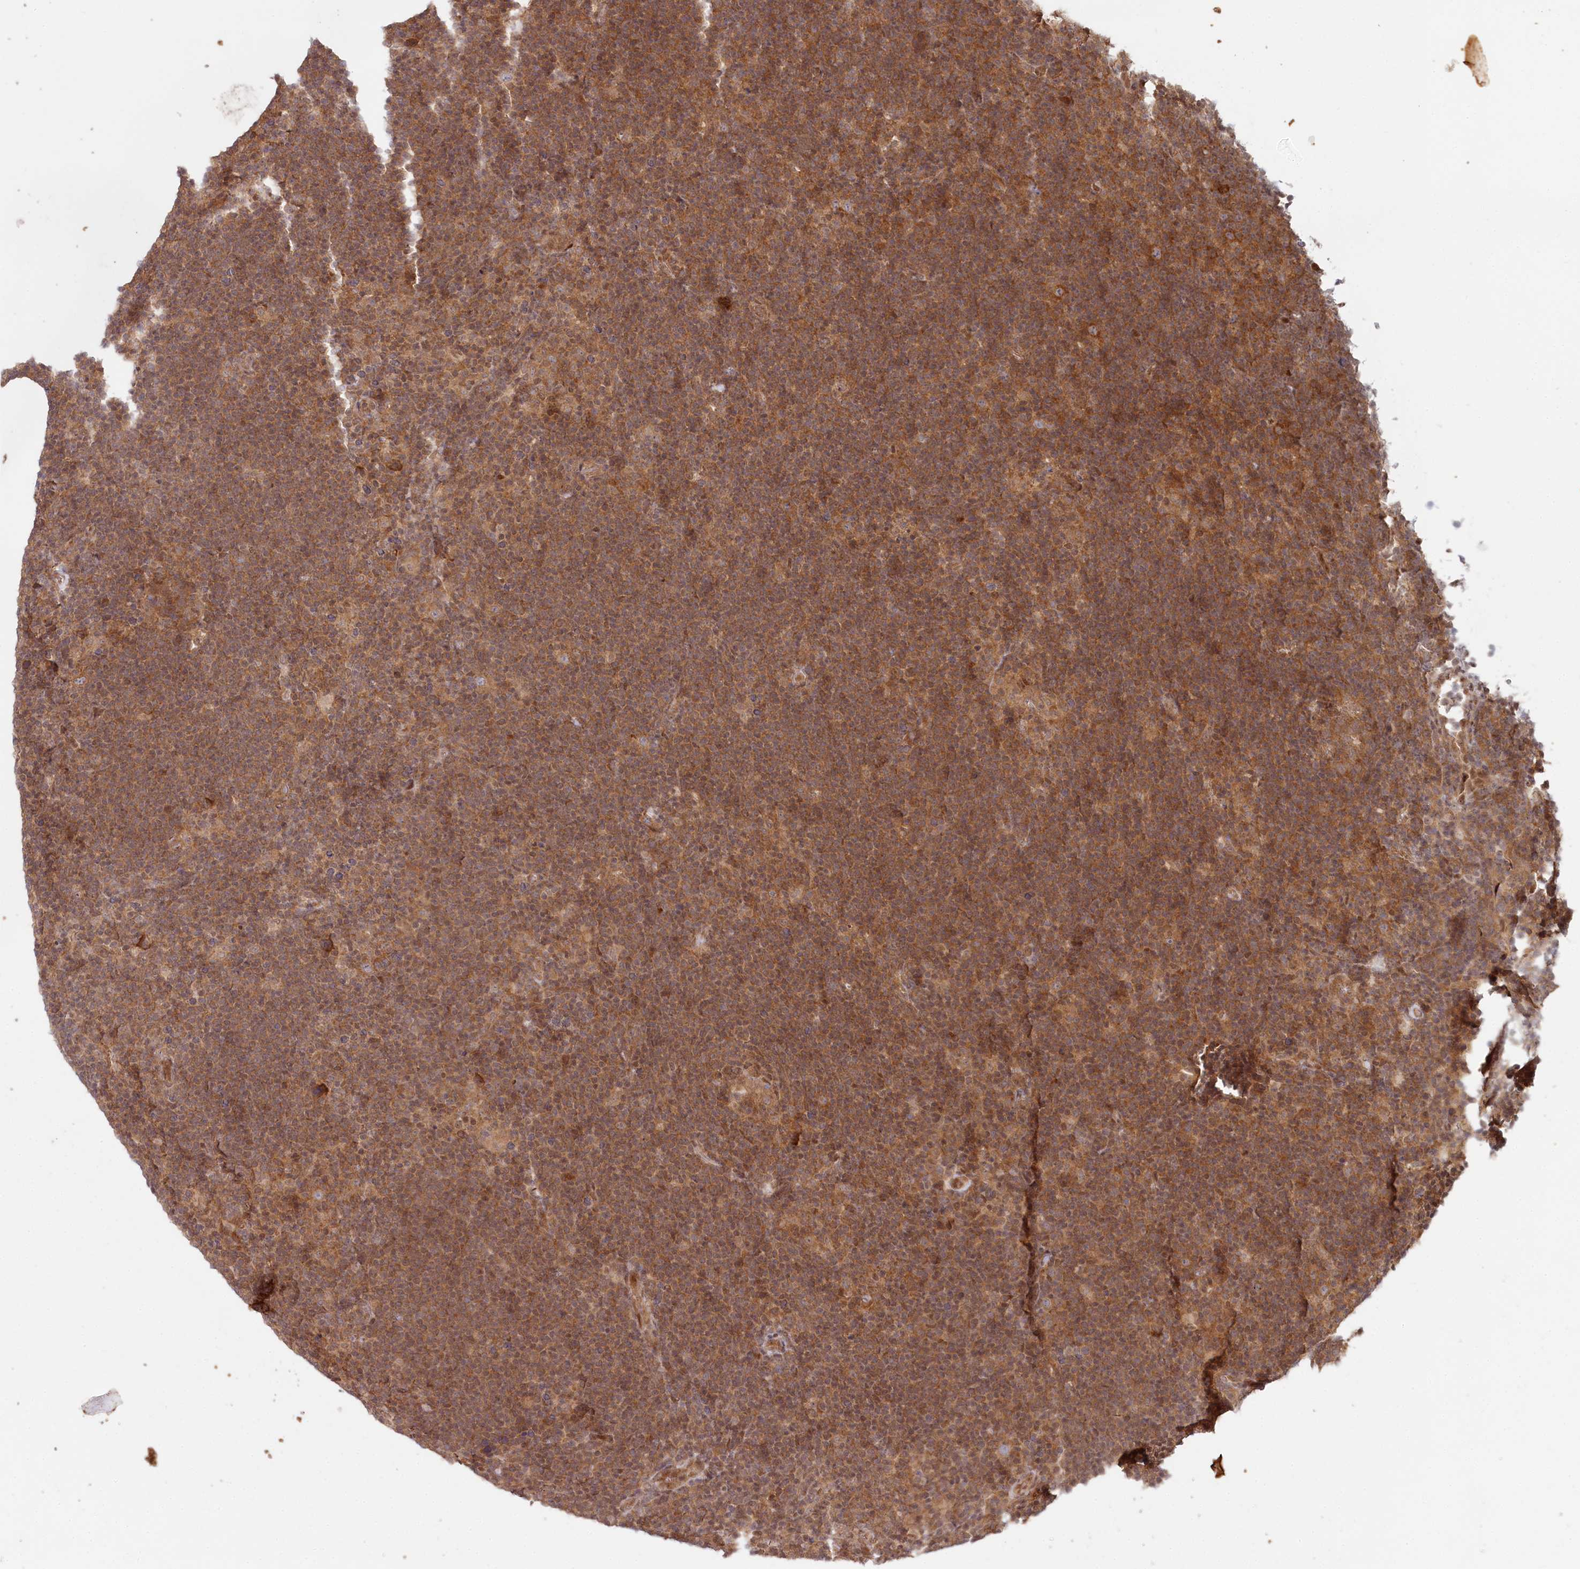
{"staining": {"intensity": "moderate", "quantity": ">75%", "location": "cytoplasmic/membranous"}, "tissue": "lymphoma", "cell_type": "Tumor cells", "image_type": "cancer", "snomed": [{"axis": "morphology", "description": "Hodgkin's disease, NOS"}, {"axis": "topography", "description": "Lymph node"}], "caption": "Approximately >75% of tumor cells in human Hodgkin's disease reveal moderate cytoplasmic/membranous protein staining as visualized by brown immunohistochemical staining.", "gene": "CCDC65", "patient": {"sex": "female", "age": 57}}